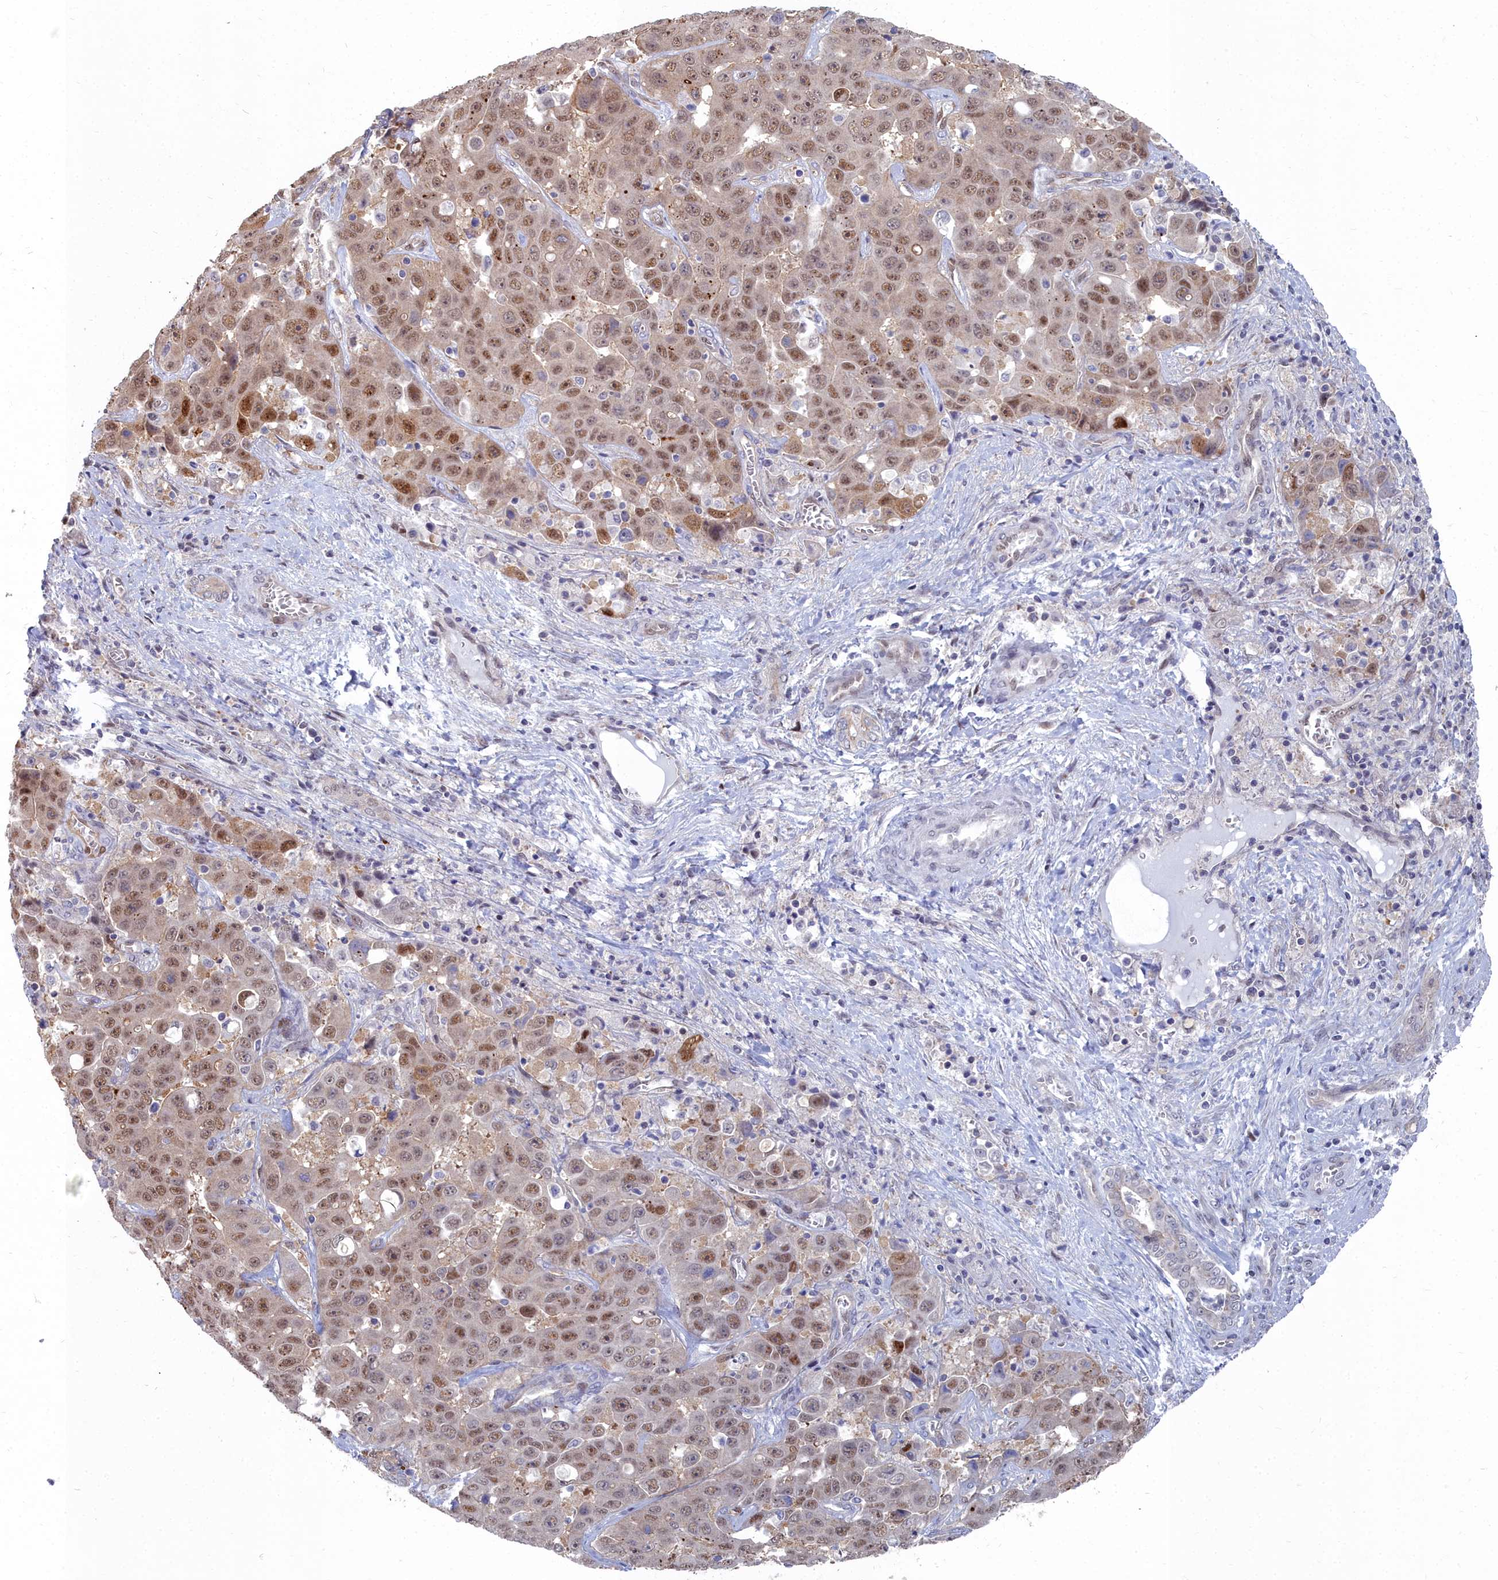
{"staining": {"intensity": "moderate", "quantity": ">75%", "location": "nuclear"}, "tissue": "liver cancer", "cell_type": "Tumor cells", "image_type": "cancer", "snomed": [{"axis": "morphology", "description": "Cholangiocarcinoma"}, {"axis": "topography", "description": "Liver"}], "caption": "Immunohistochemical staining of human liver cancer (cholangiocarcinoma) reveals moderate nuclear protein expression in approximately >75% of tumor cells.", "gene": "RPS27A", "patient": {"sex": "female", "age": 52}}